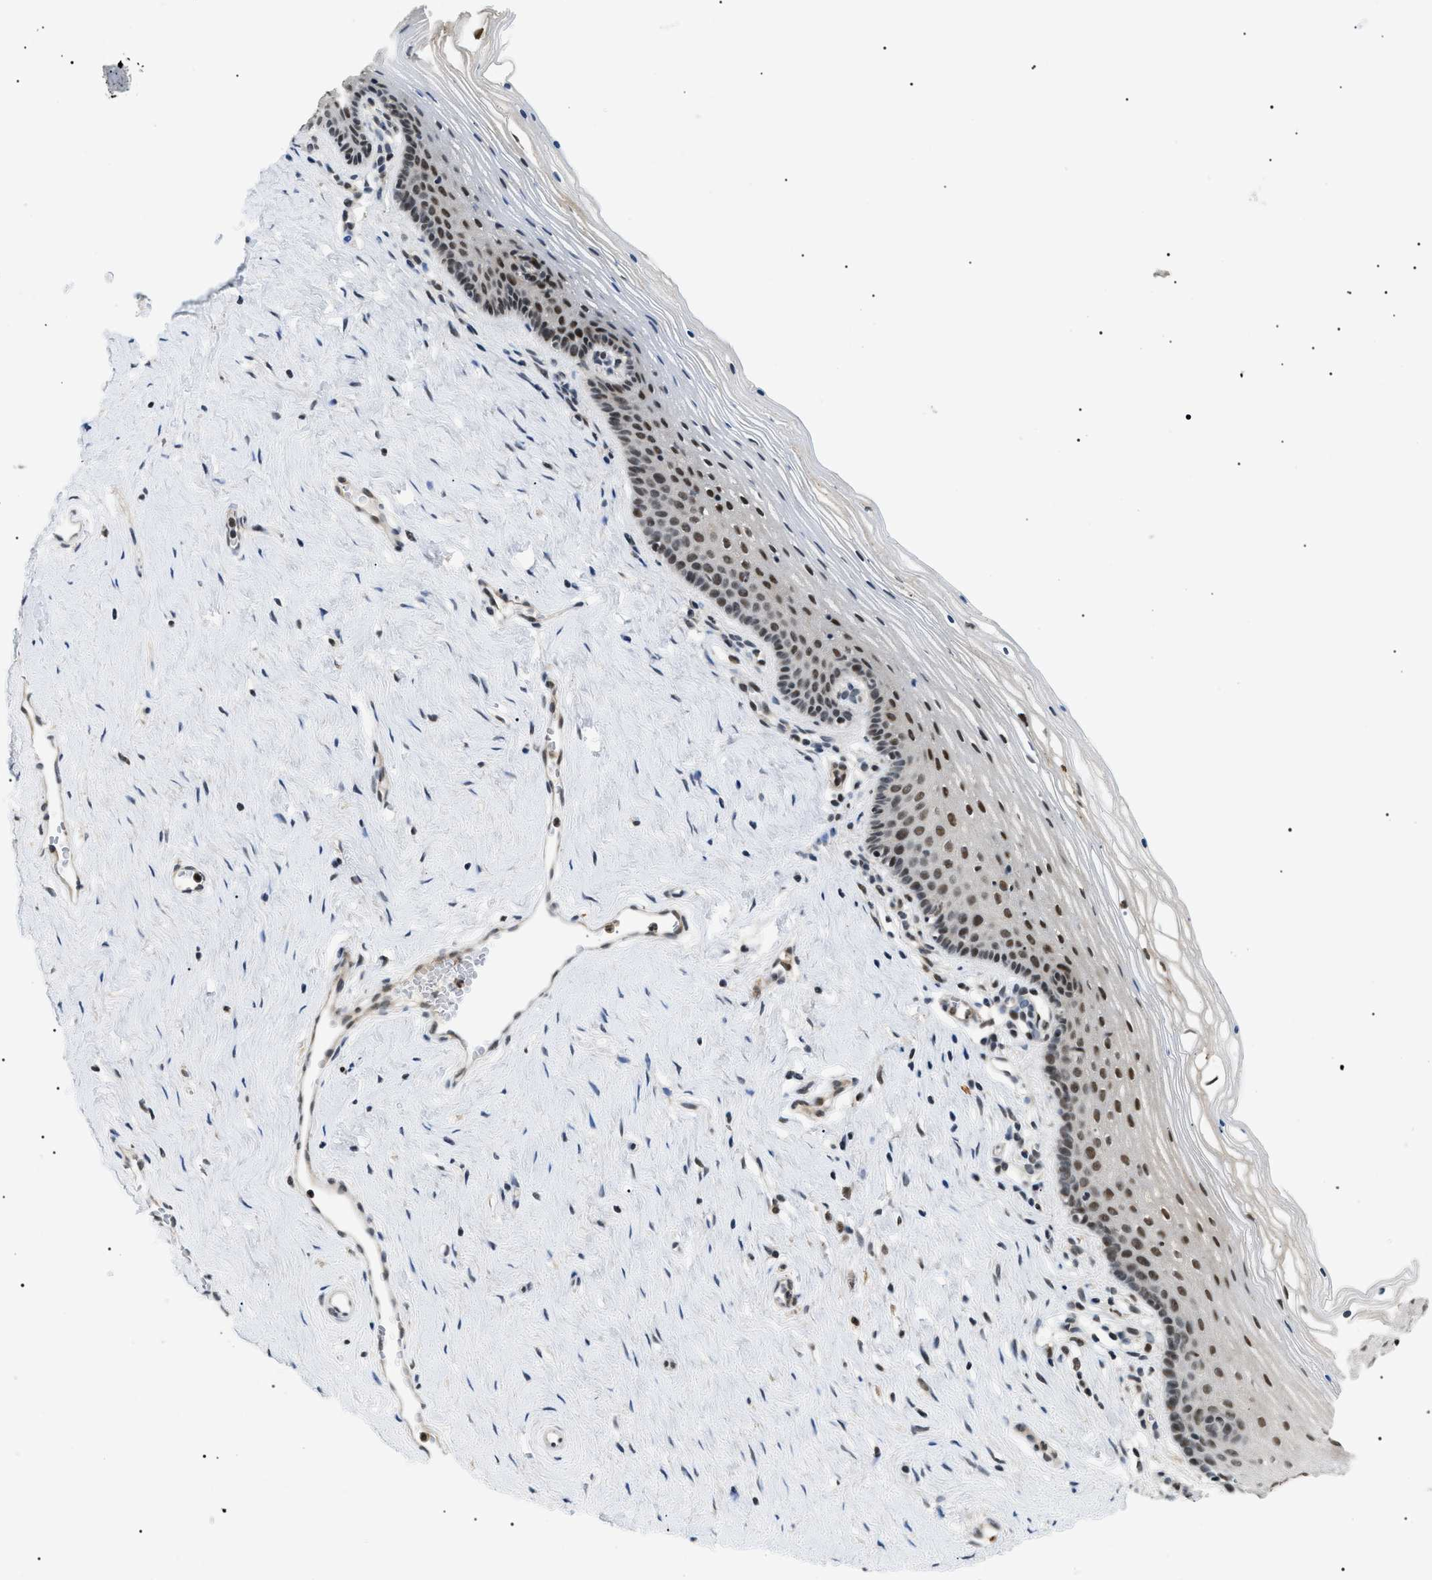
{"staining": {"intensity": "moderate", "quantity": "<25%", "location": "nuclear"}, "tissue": "vagina", "cell_type": "Squamous epithelial cells", "image_type": "normal", "snomed": [{"axis": "morphology", "description": "Normal tissue, NOS"}, {"axis": "topography", "description": "Vagina"}], "caption": "A brown stain labels moderate nuclear staining of a protein in squamous epithelial cells of benign vagina.", "gene": "RBM15", "patient": {"sex": "female", "age": 32}}